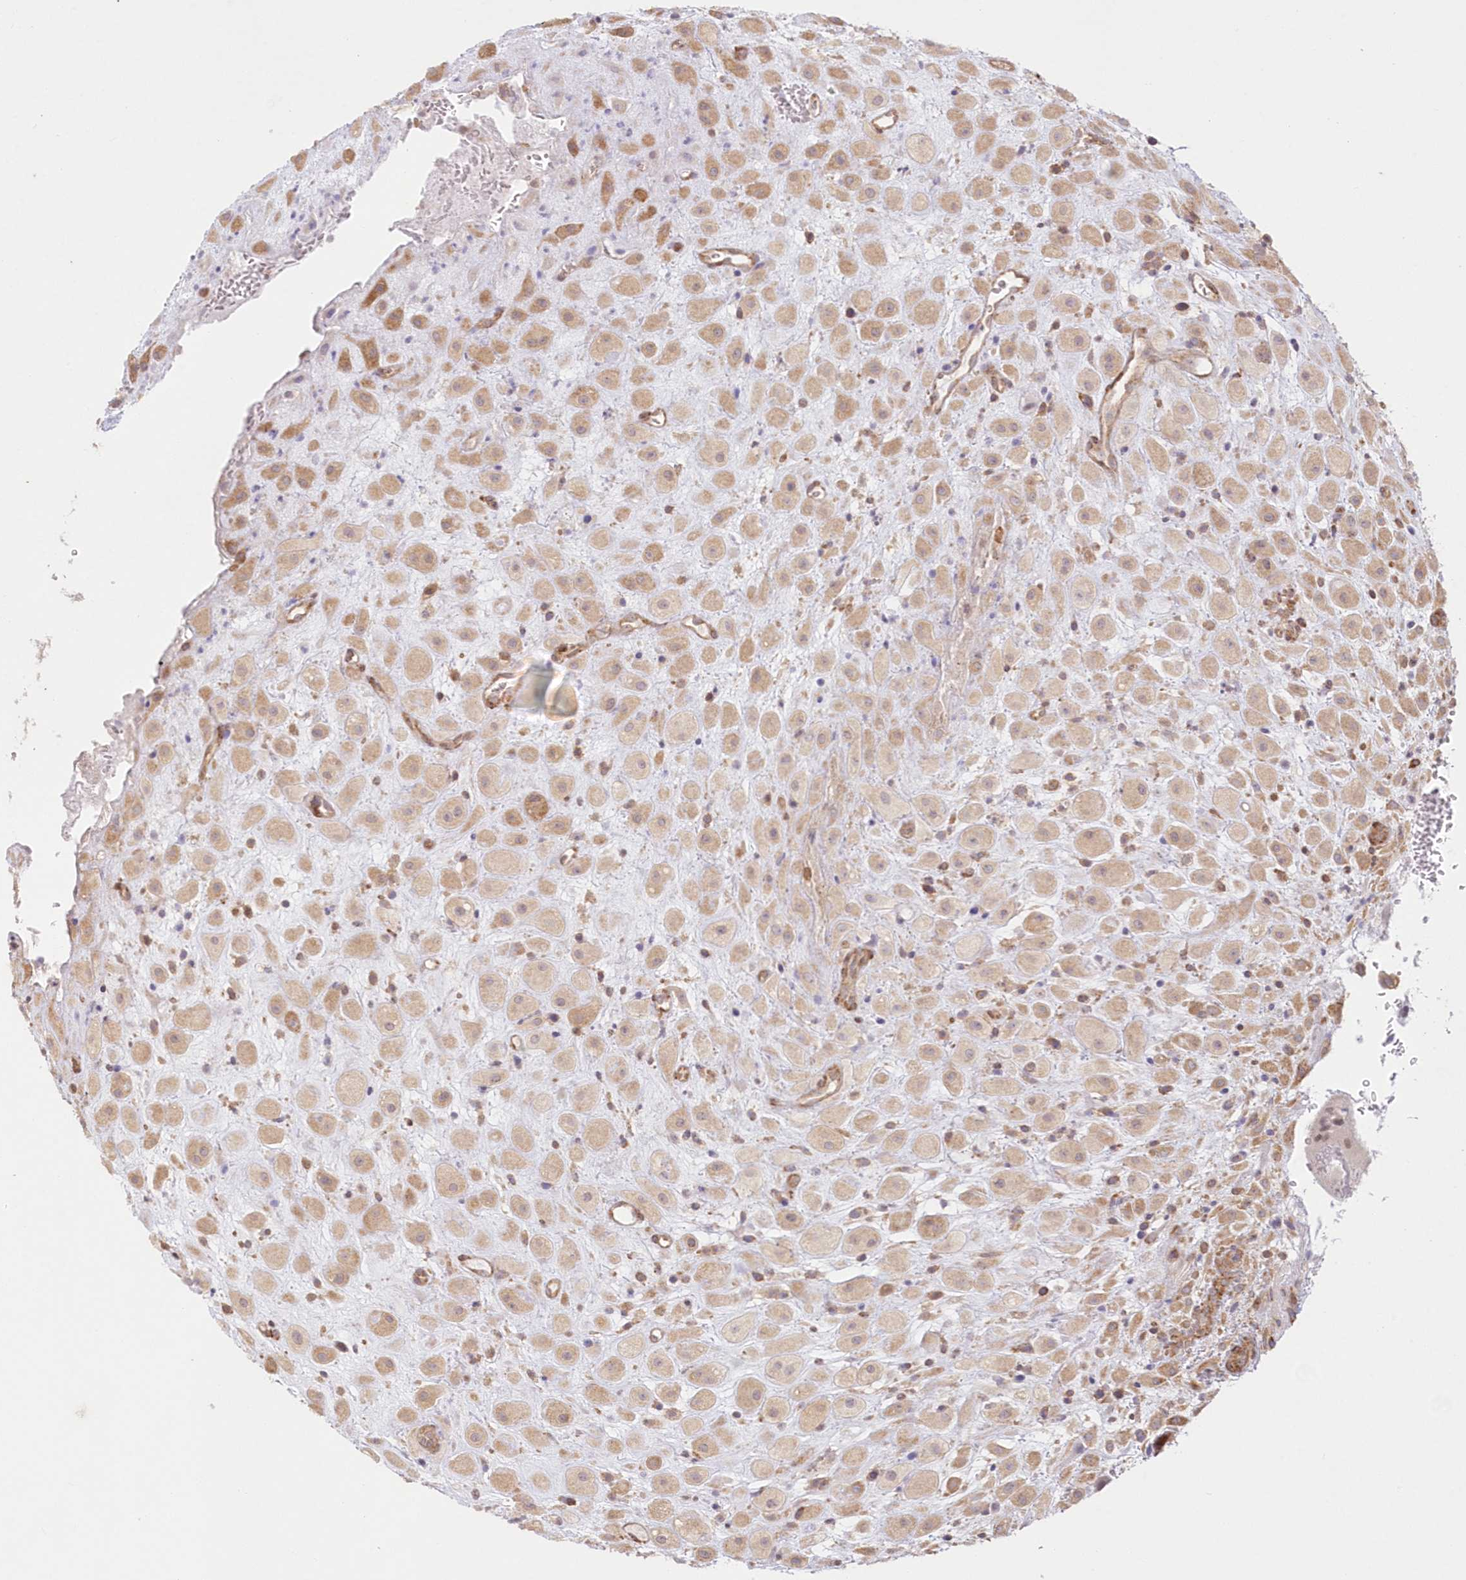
{"staining": {"intensity": "weak", "quantity": ">75%", "location": "cytoplasmic/membranous"}, "tissue": "placenta", "cell_type": "Decidual cells", "image_type": "normal", "snomed": [{"axis": "morphology", "description": "Normal tissue, NOS"}, {"axis": "topography", "description": "Placenta"}], "caption": "Immunohistochemistry (IHC) (DAB) staining of benign human placenta displays weak cytoplasmic/membranous protein staining in approximately >75% of decidual cells. (brown staining indicates protein expression, while blue staining denotes nuclei).", "gene": "RNPEP", "patient": {"sex": "female", "age": 35}}